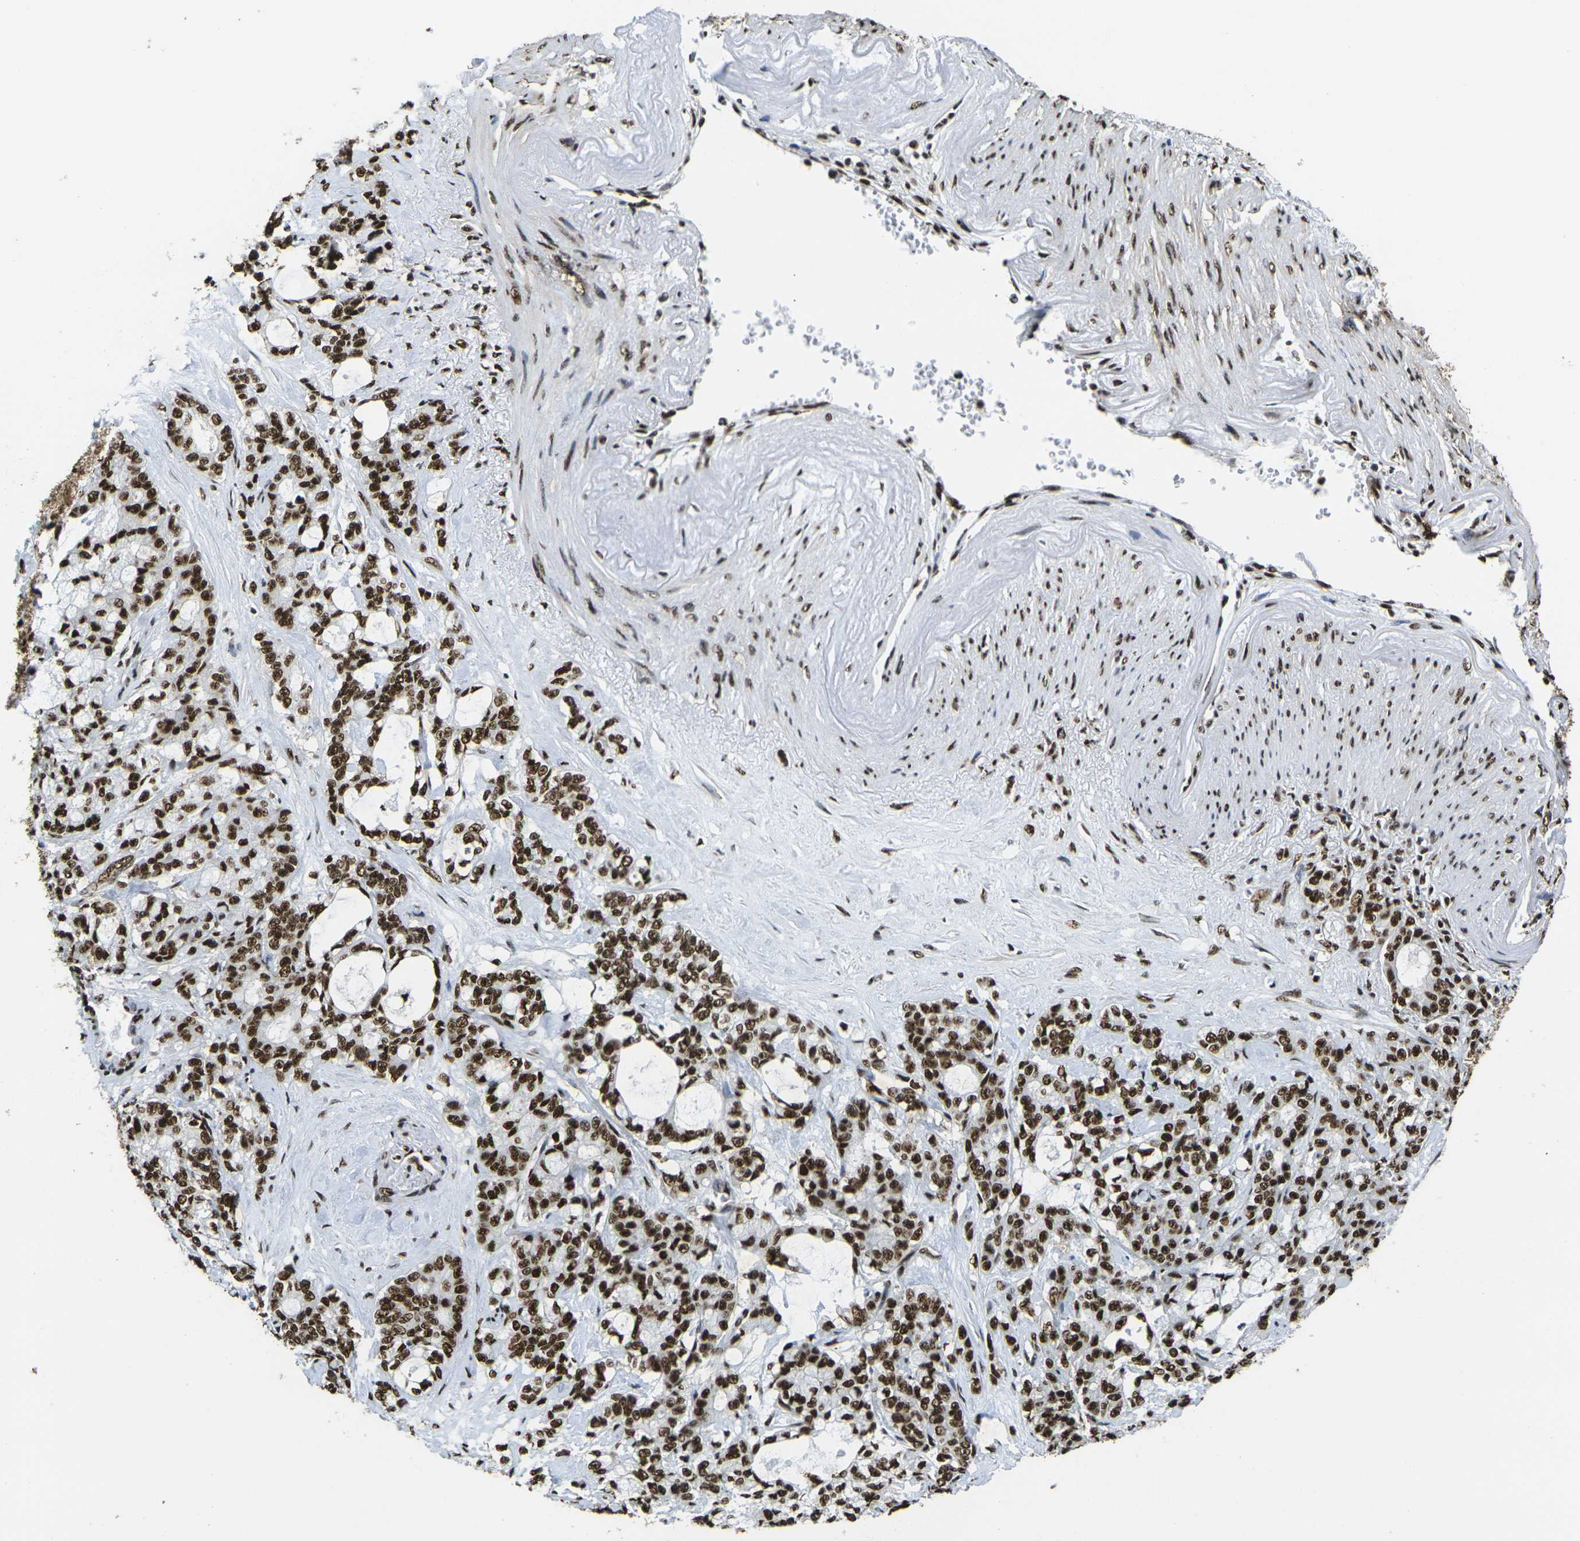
{"staining": {"intensity": "strong", "quantity": ">75%", "location": "nuclear"}, "tissue": "pancreatic cancer", "cell_type": "Tumor cells", "image_type": "cancer", "snomed": [{"axis": "morphology", "description": "Adenocarcinoma, NOS"}, {"axis": "topography", "description": "Pancreas"}], "caption": "Strong nuclear positivity is identified in approximately >75% of tumor cells in pancreatic cancer (adenocarcinoma).", "gene": "SMARCC1", "patient": {"sex": "female", "age": 73}}